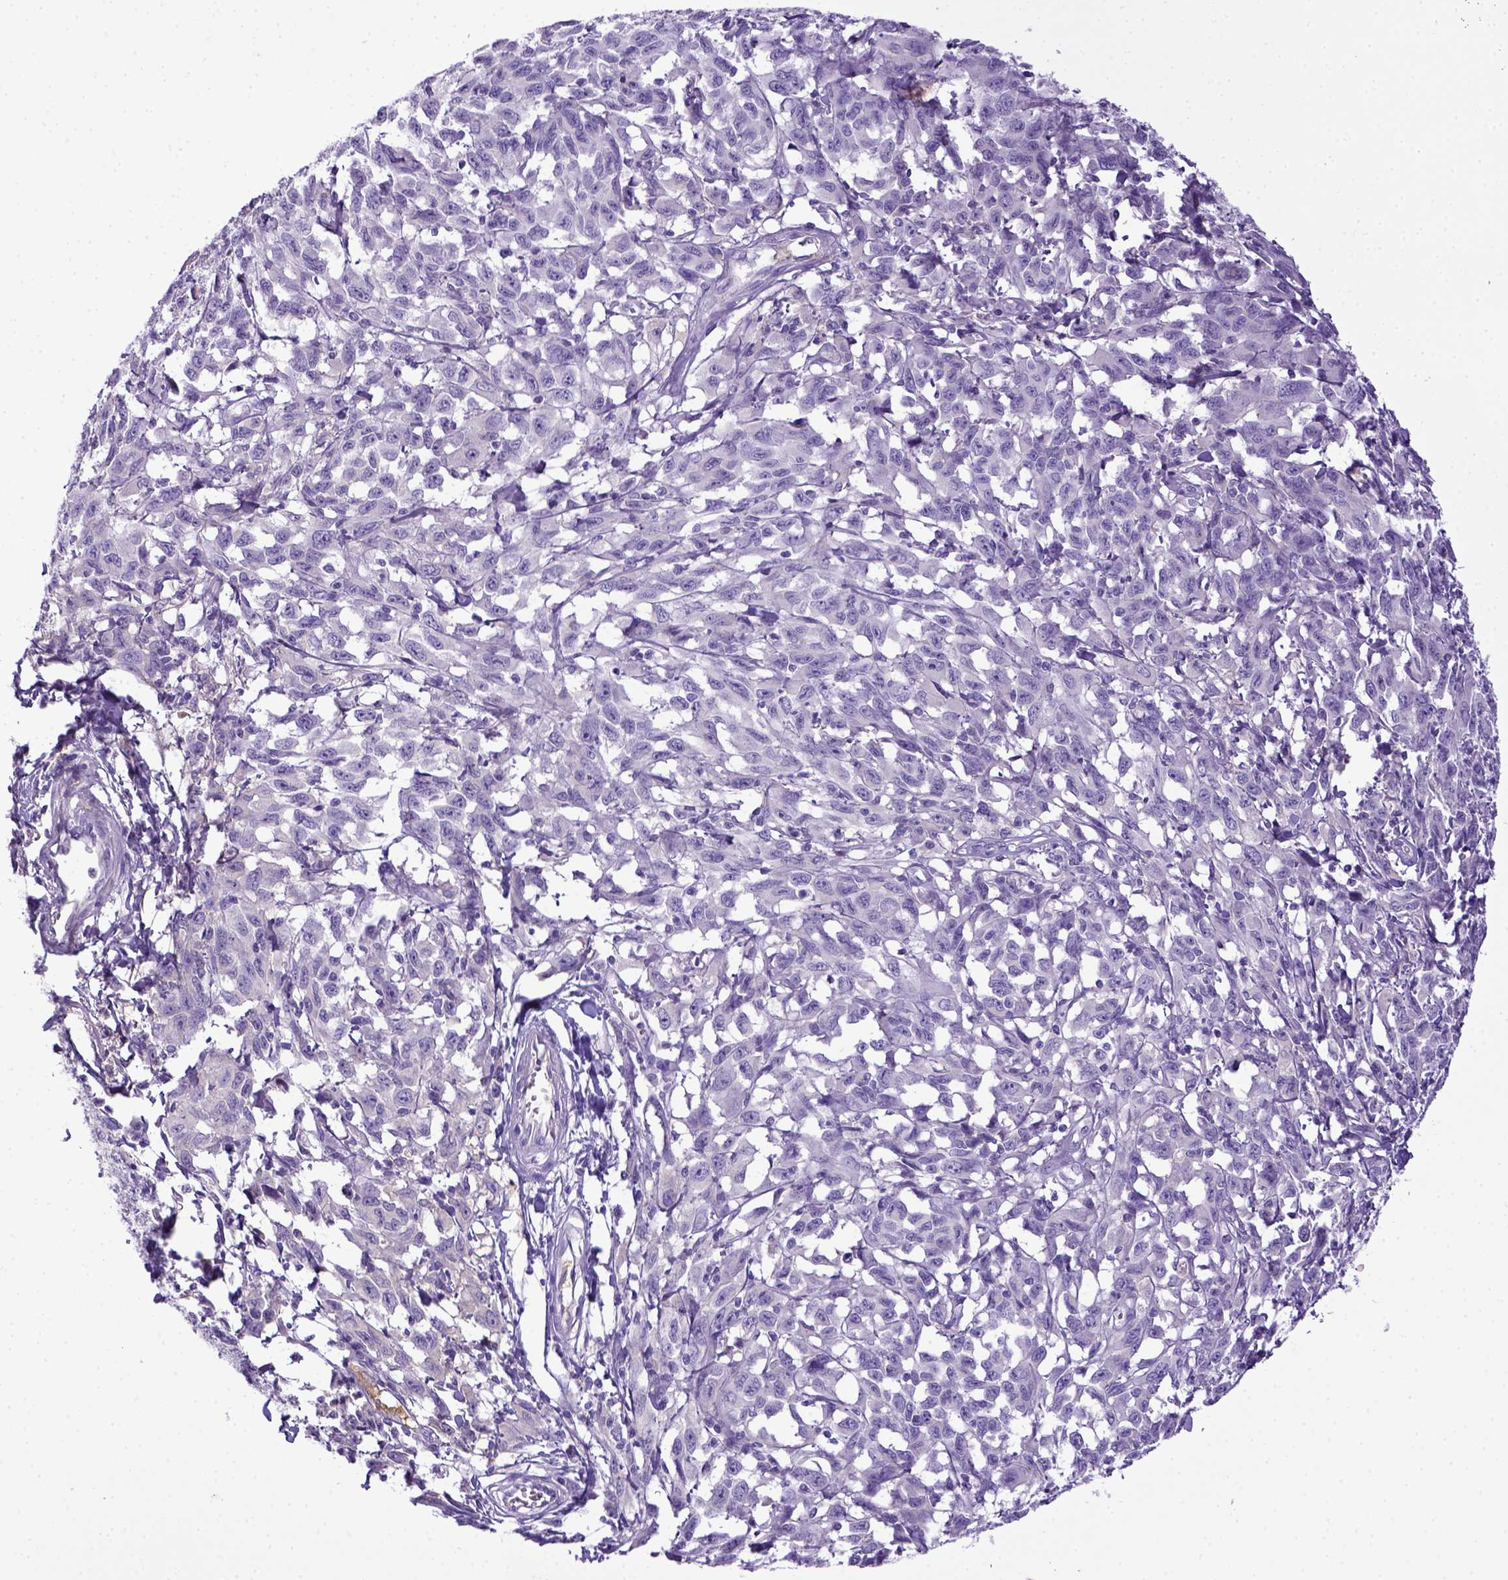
{"staining": {"intensity": "negative", "quantity": "none", "location": "none"}, "tissue": "melanoma", "cell_type": "Tumor cells", "image_type": "cancer", "snomed": [{"axis": "morphology", "description": "Malignant melanoma, NOS"}, {"axis": "topography", "description": "Vulva, labia, clitoris and Bartholin´s gland, NO"}], "caption": "Malignant melanoma stained for a protein using immunohistochemistry demonstrates no expression tumor cells.", "gene": "ITIH4", "patient": {"sex": "female", "age": 75}}